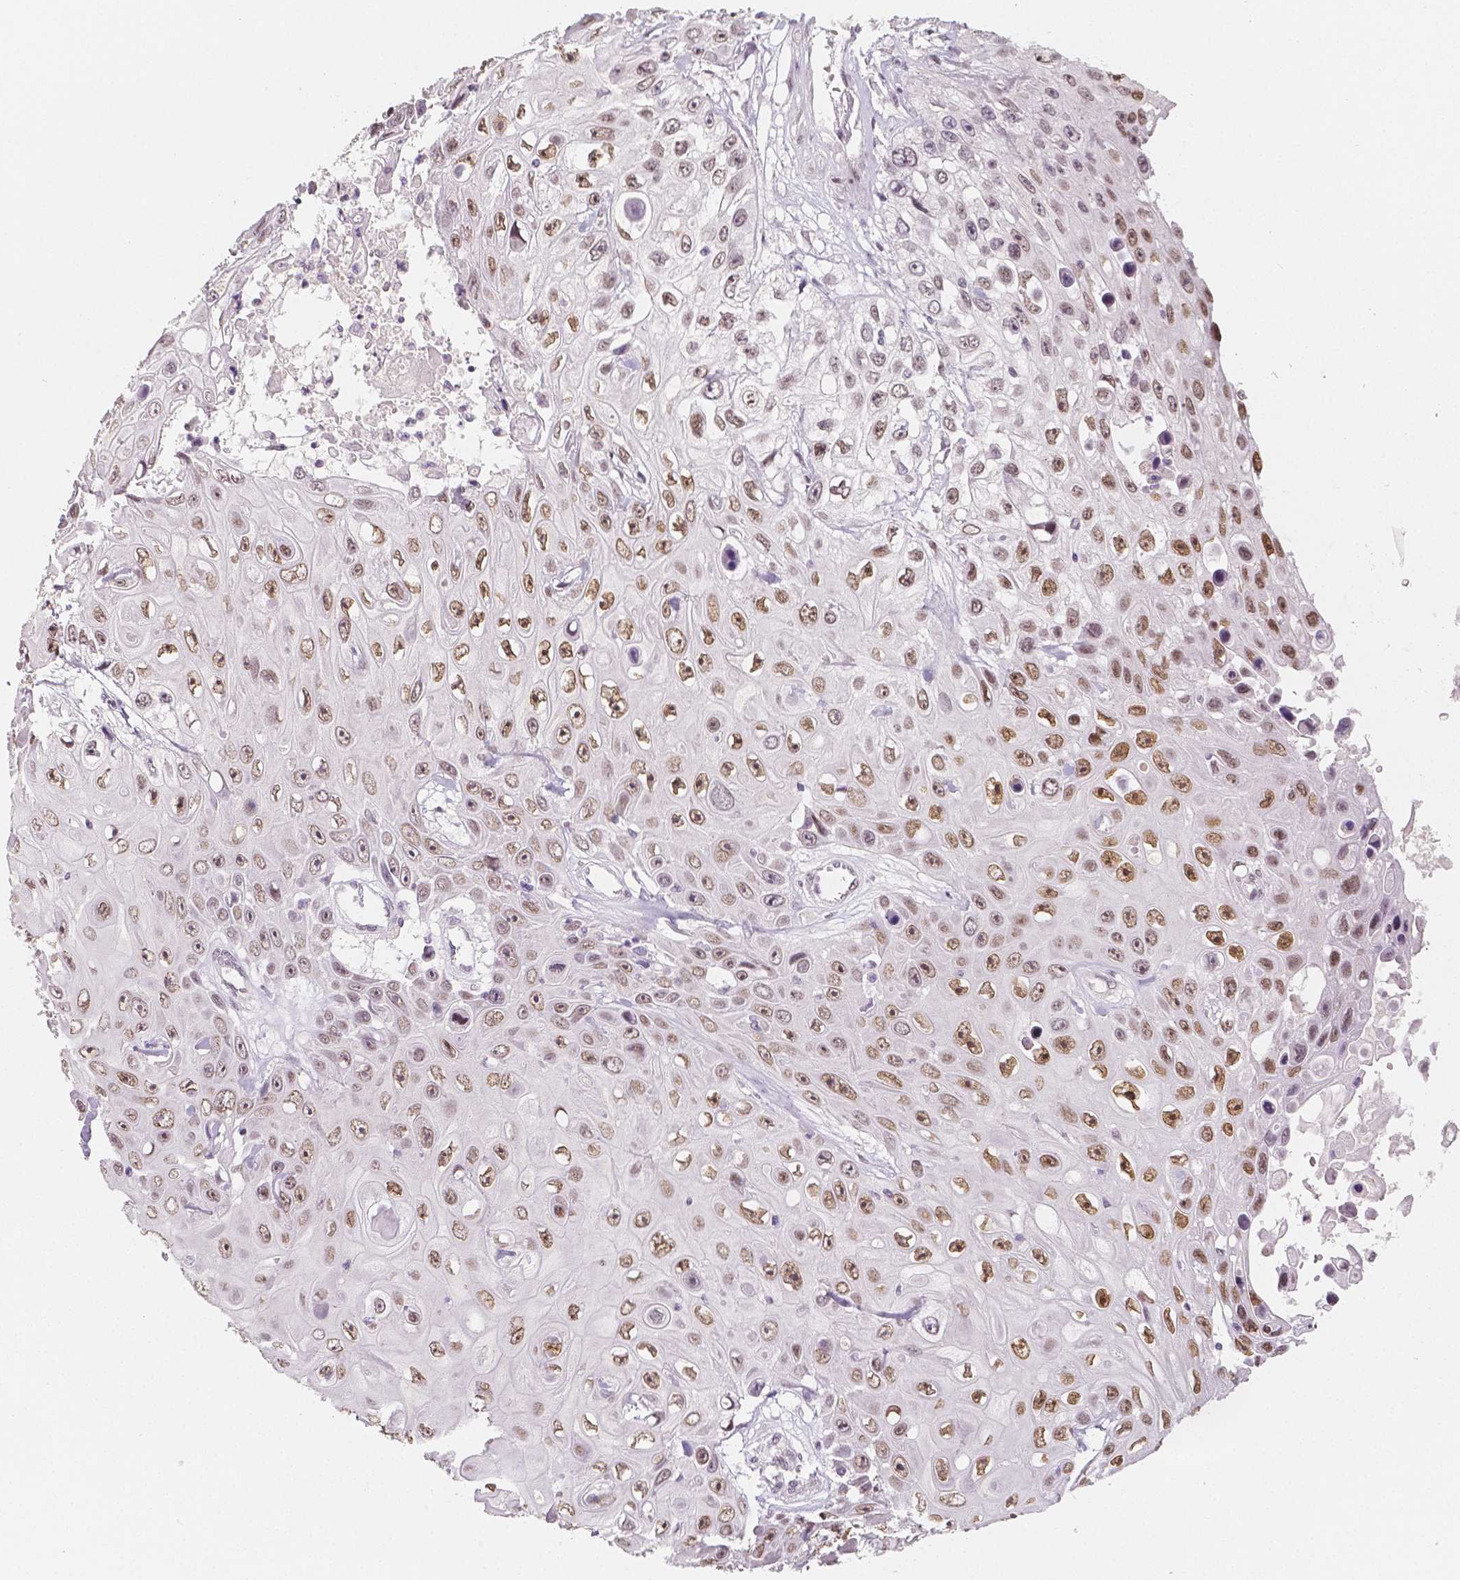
{"staining": {"intensity": "moderate", "quantity": ">75%", "location": "nuclear"}, "tissue": "skin cancer", "cell_type": "Tumor cells", "image_type": "cancer", "snomed": [{"axis": "morphology", "description": "Squamous cell carcinoma, NOS"}, {"axis": "topography", "description": "Skin"}], "caption": "A brown stain shows moderate nuclear expression of a protein in squamous cell carcinoma (skin) tumor cells.", "gene": "KDM5B", "patient": {"sex": "male", "age": 82}}